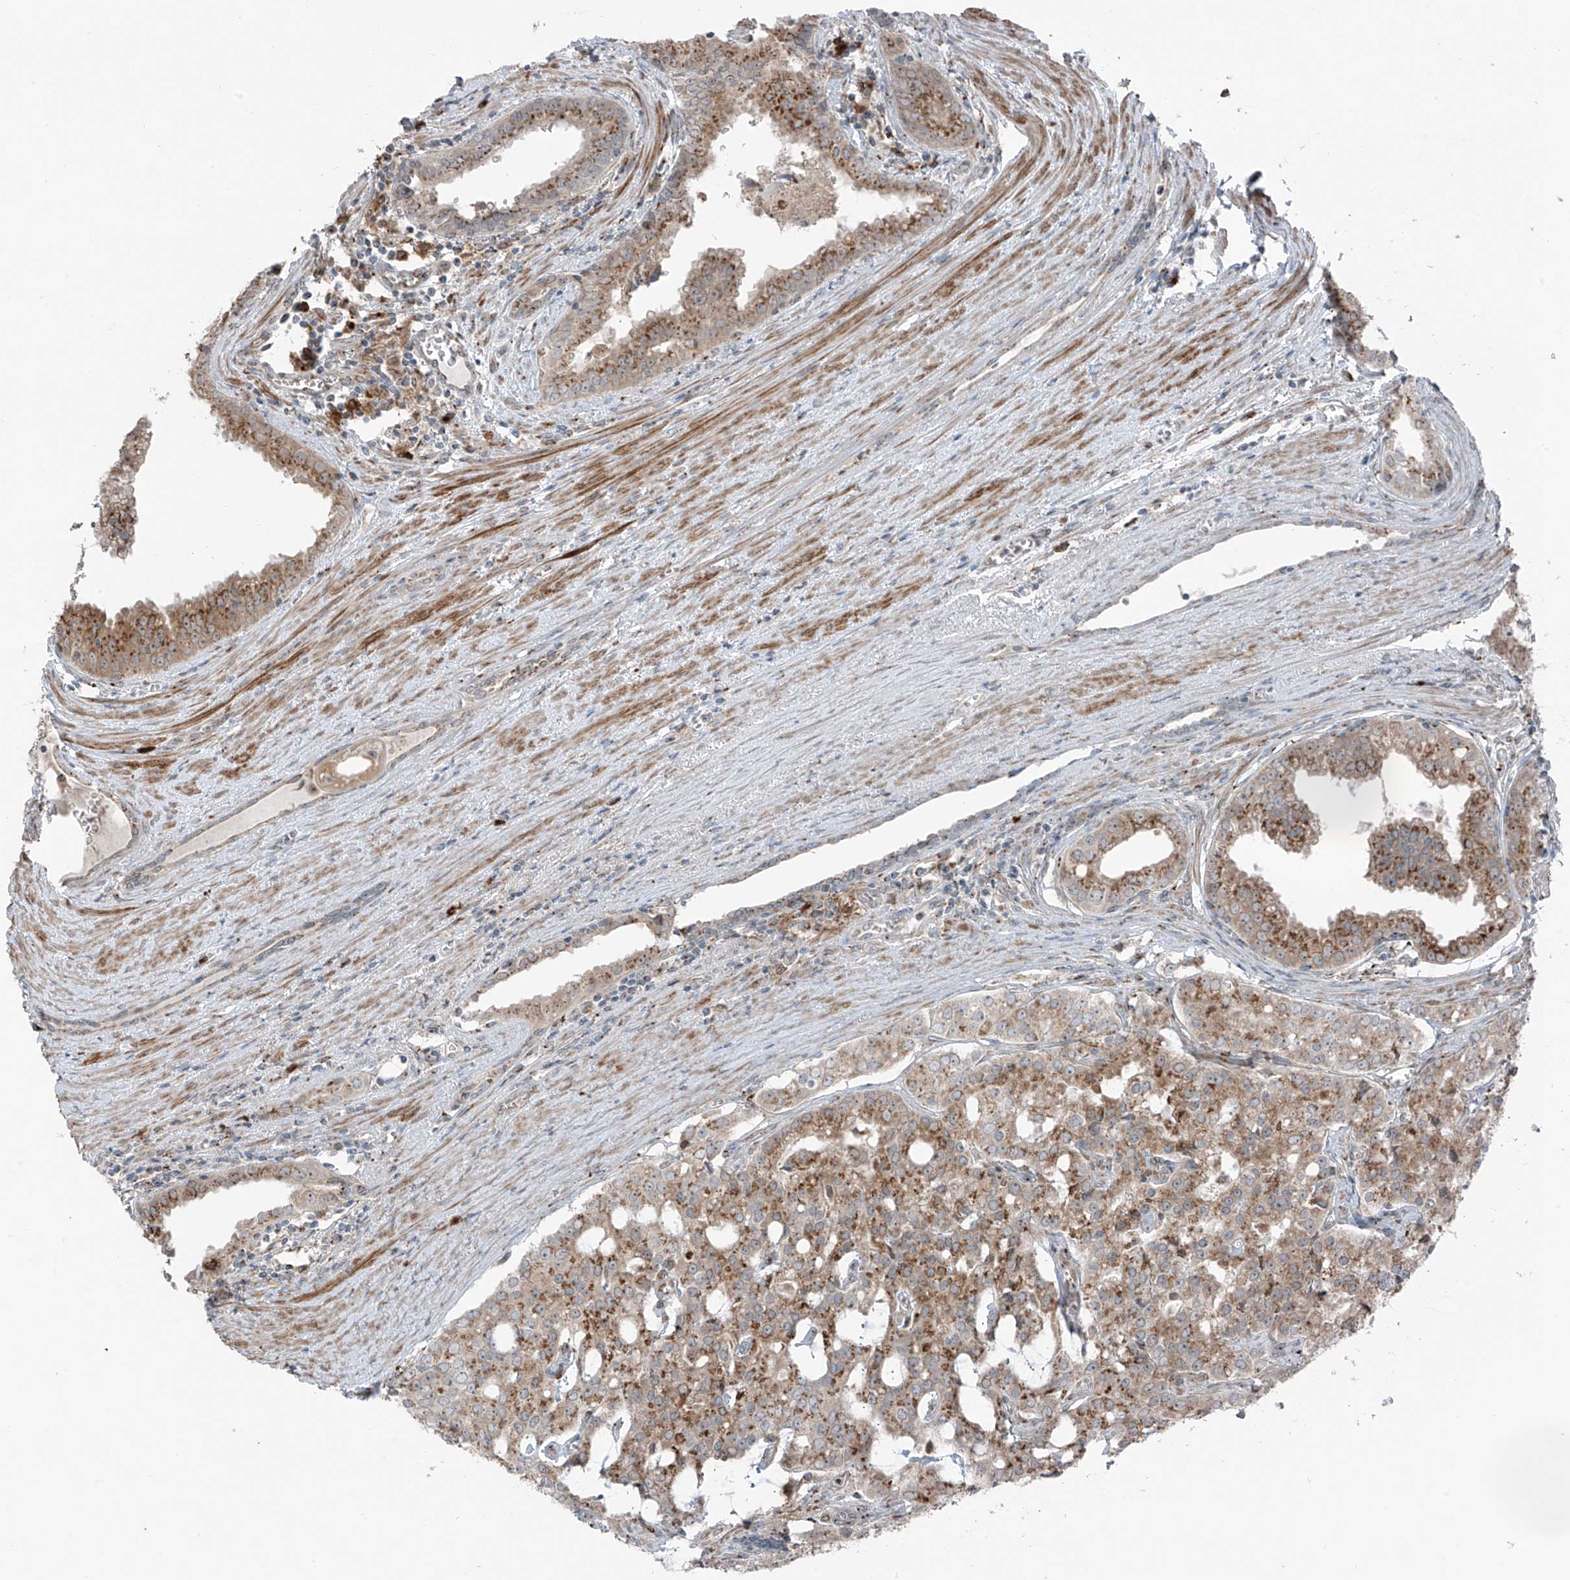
{"staining": {"intensity": "moderate", "quantity": ">75%", "location": "cytoplasmic/membranous"}, "tissue": "prostate cancer", "cell_type": "Tumor cells", "image_type": "cancer", "snomed": [{"axis": "morphology", "description": "Adenocarcinoma, High grade"}, {"axis": "topography", "description": "Prostate"}], "caption": "Immunohistochemical staining of prostate high-grade adenocarcinoma exhibits medium levels of moderate cytoplasmic/membranous expression in about >75% of tumor cells.", "gene": "ERLEC1", "patient": {"sex": "male", "age": 68}}